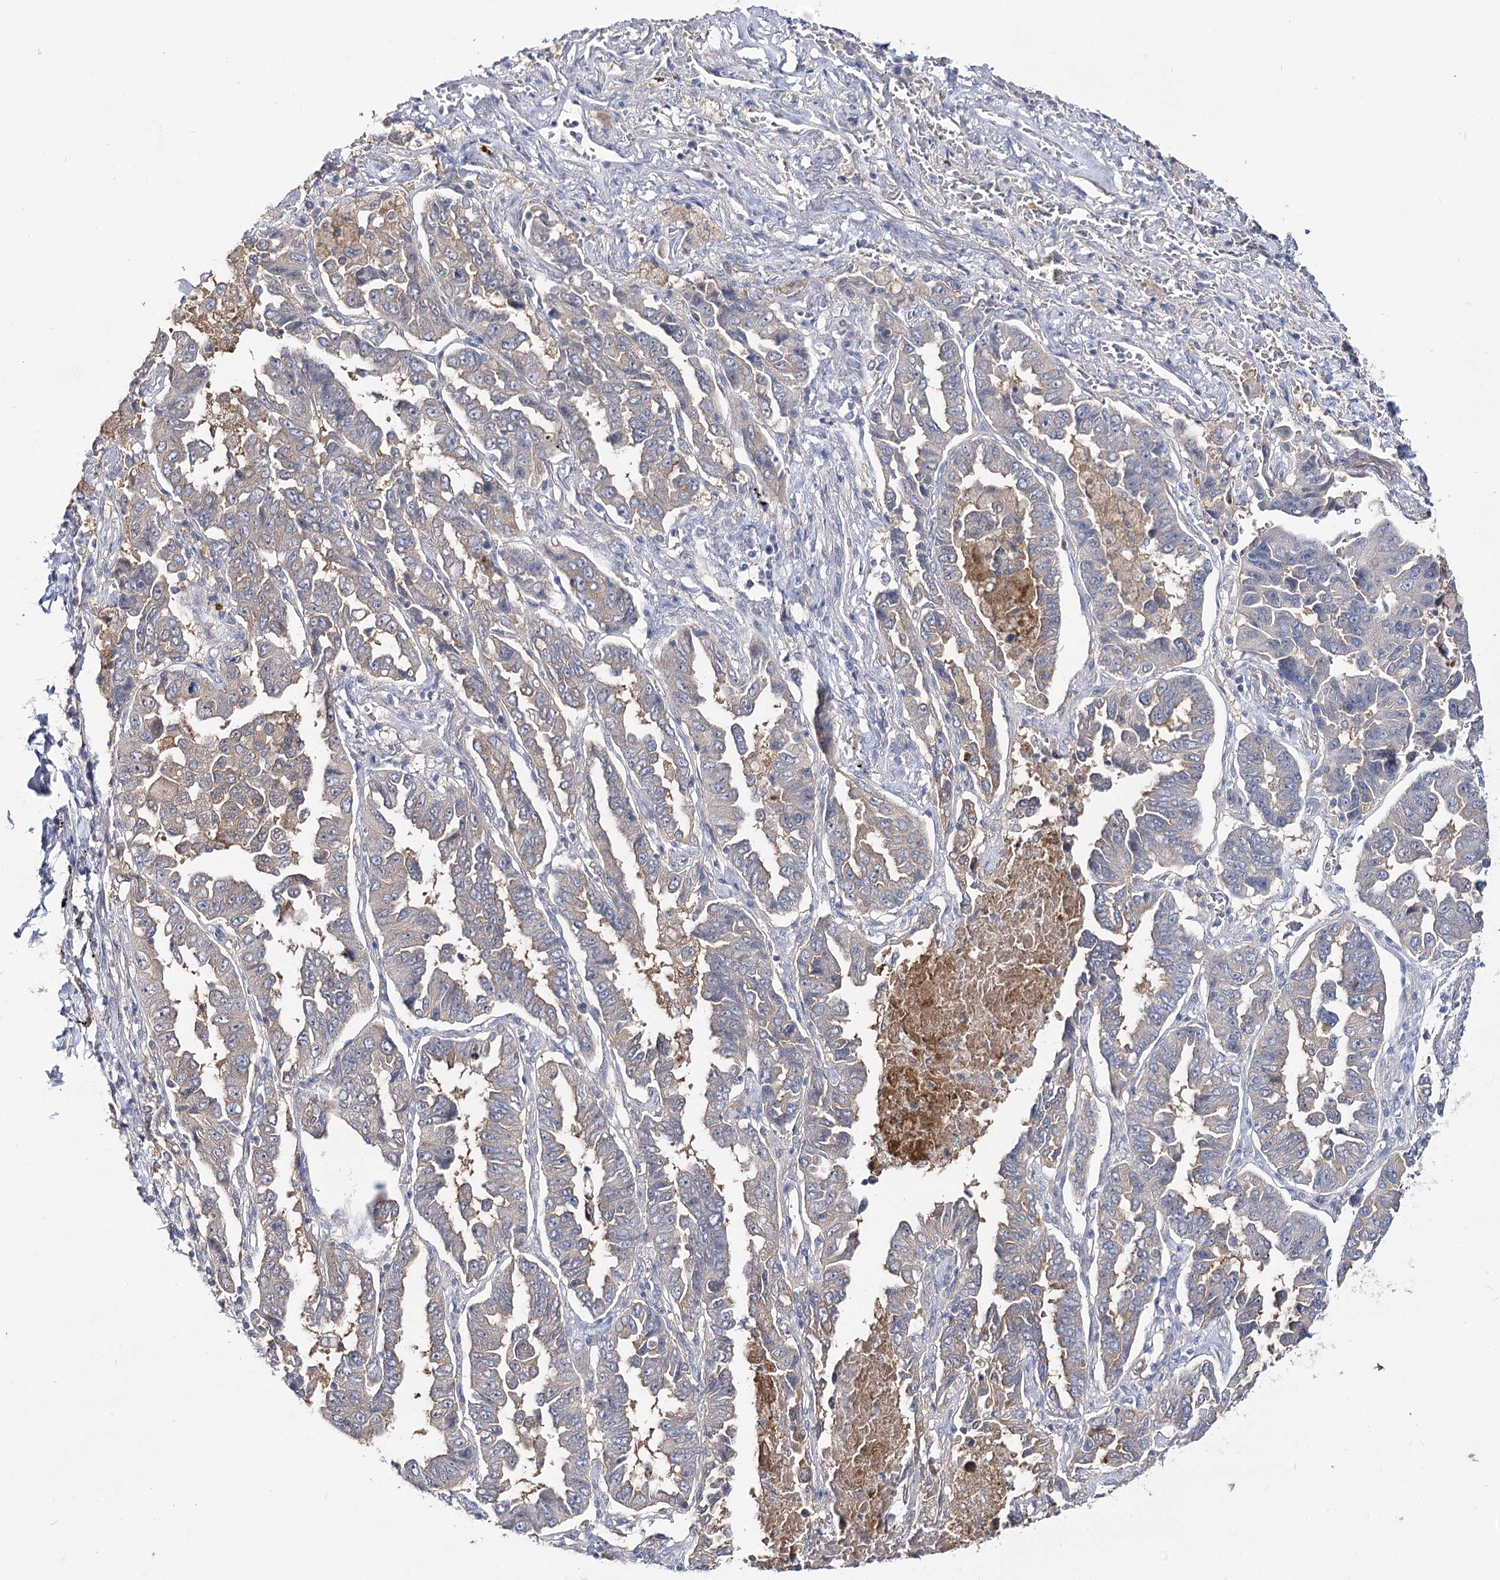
{"staining": {"intensity": "negative", "quantity": "none", "location": "none"}, "tissue": "lung cancer", "cell_type": "Tumor cells", "image_type": "cancer", "snomed": [{"axis": "morphology", "description": "Adenocarcinoma, NOS"}, {"axis": "topography", "description": "Lung"}], "caption": "Tumor cells are negative for brown protein staining in lung adenocarcinoma.", "gene": "UGP2", "patient": {"sex": "female", "age": 51}}